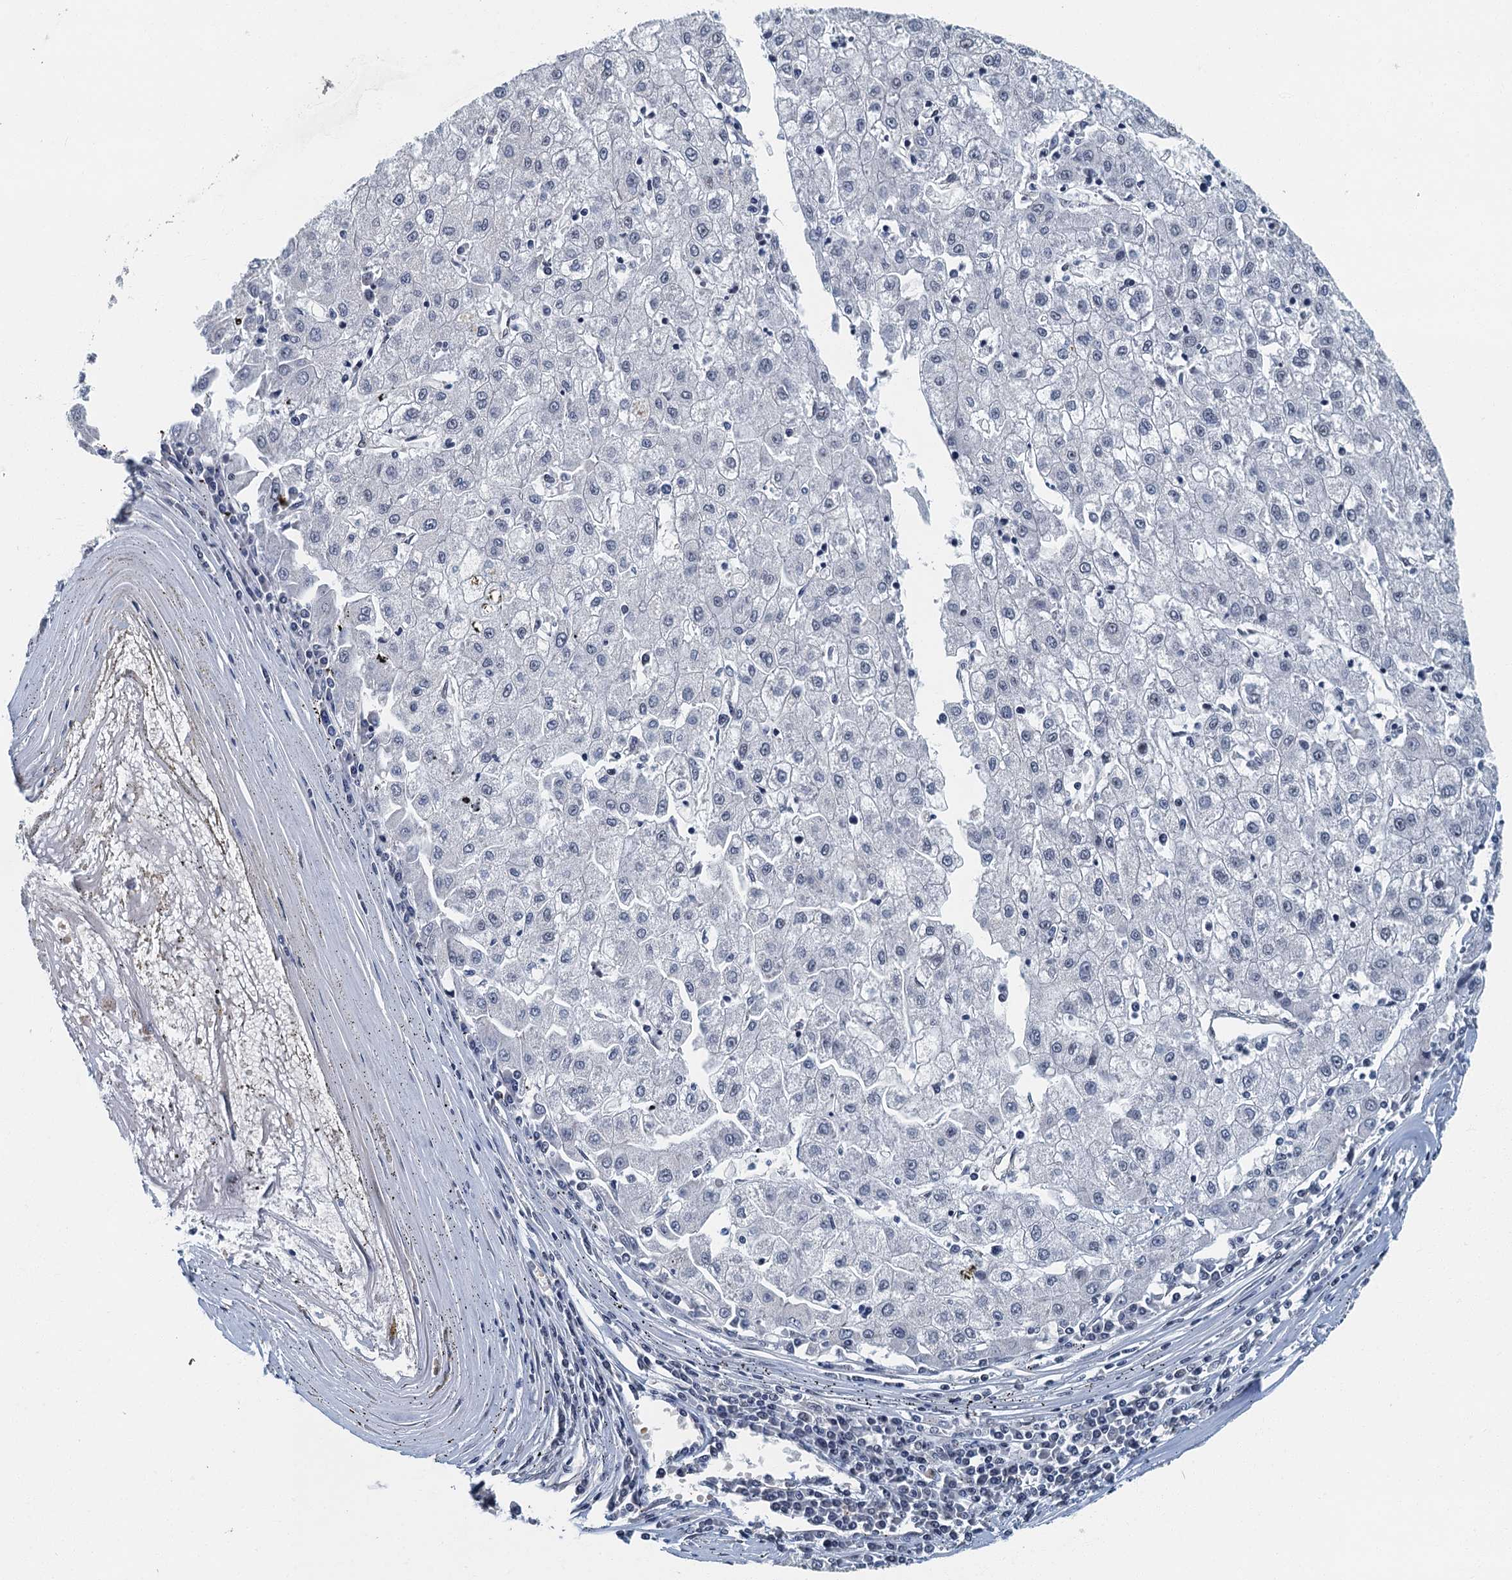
{"staining": {"intensity": "negative", "quantity": "none", "location": "none"}, "tissue": "liver cancer", "cell_type": "Tumor cells", "image_type": "cancer", "snomed": [{"axis": "morphology", "description": "Carcinoma, Hepatocellular, NOS"}, {"axis": "topography", "description": "Liver"}], "caption": "Tumor cells show no significant protein staining in liver cancer (hepatocellular carcinoma).", "gene": "GADL1", "patient": {"sex": "male", "age": 72}}